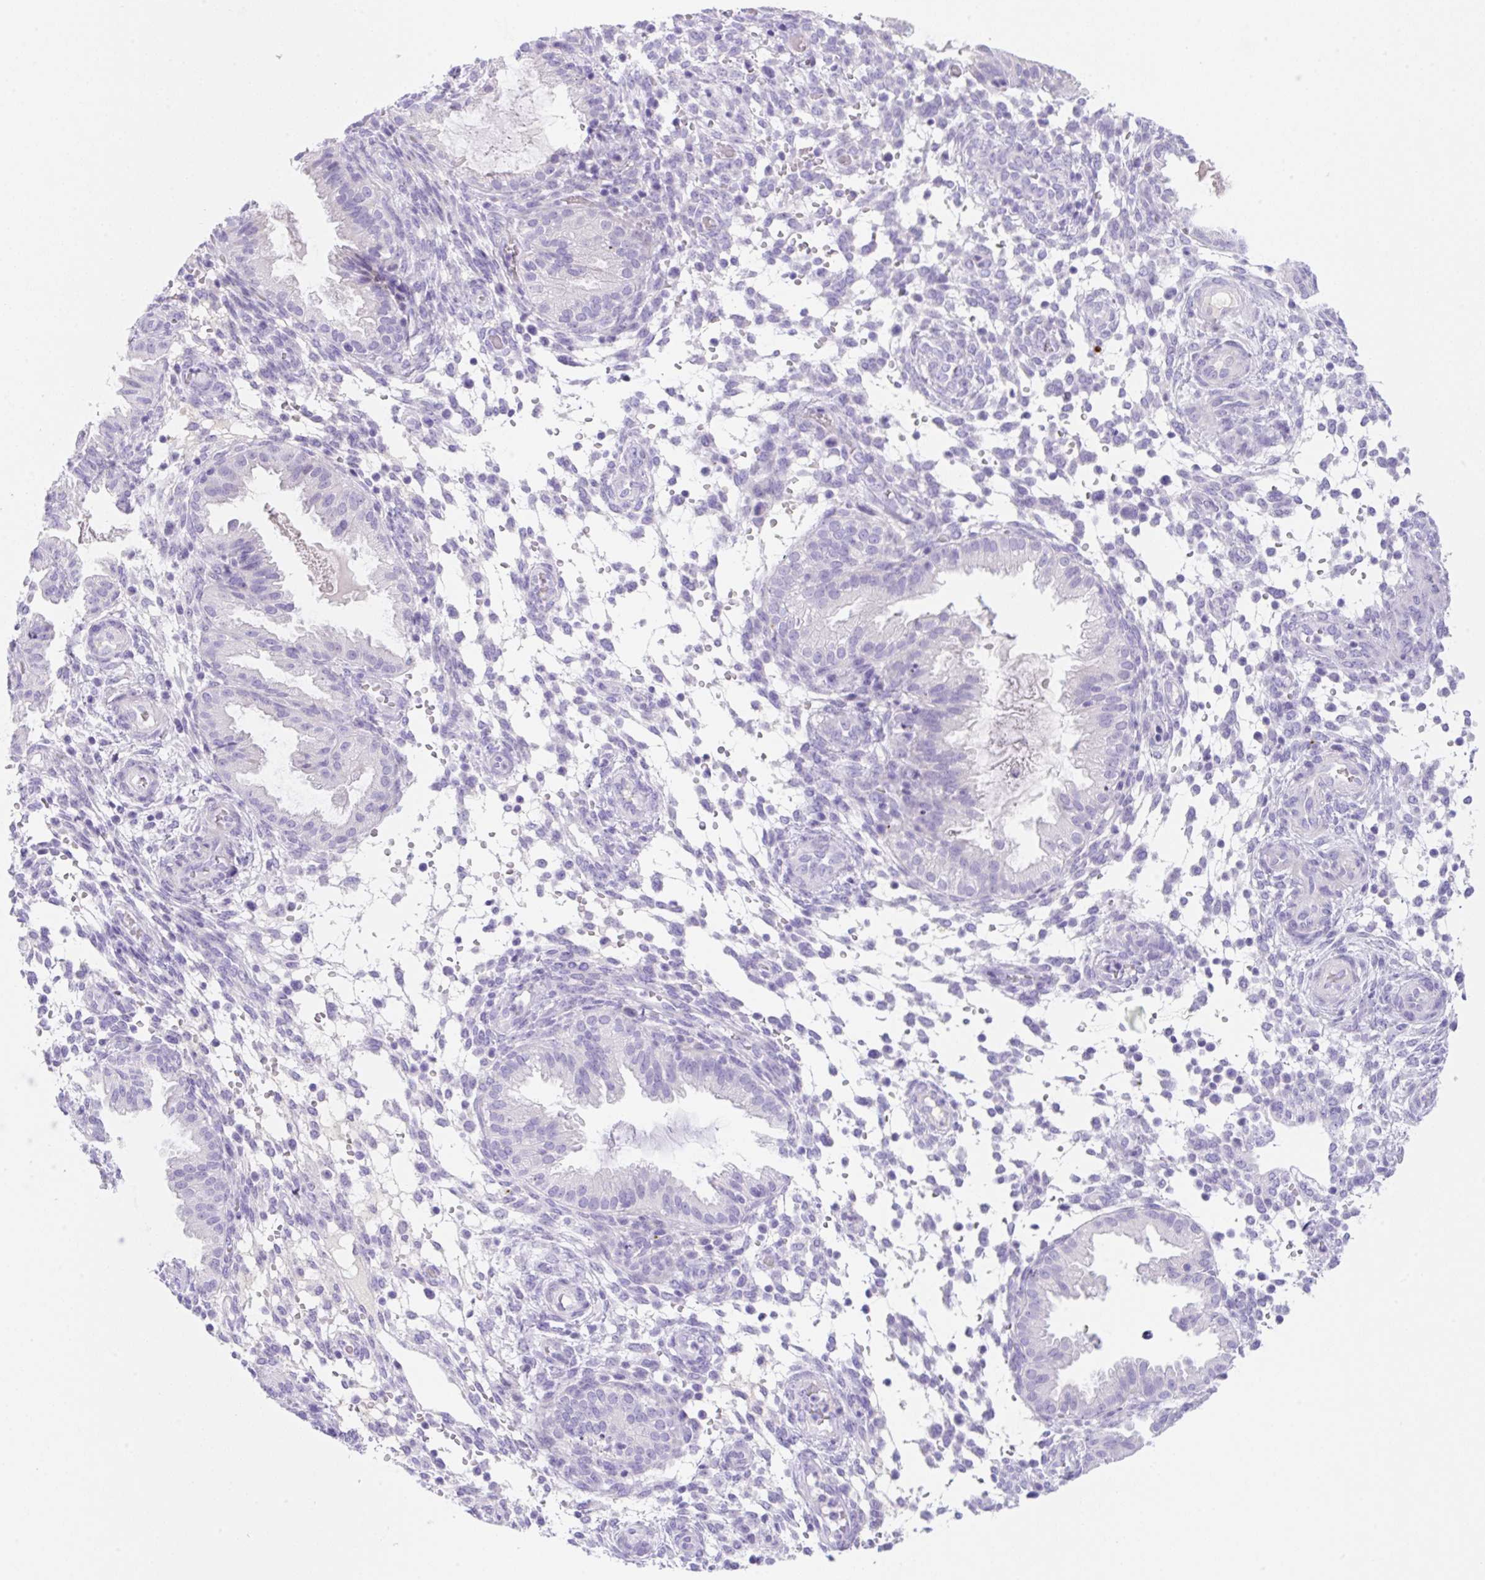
{"staining": {"intensity": "negative", "quantity": "none", "location": "none"}, "tissue": "endometrium", "cell_type": "Cells in endometrial stroma", "image_type": "normal", "snomed": [{"axis": "morphology", "description": "Normal tissue, NOS"}, {"axis": "topography", "description": "Endometrium"}], "caption": "Immunohistochemistry (IHC) image of normal endometrium stained for a protein (brown), which shows no positivity in cells in endometrial stroma. (Brightfield microscopy of DAB (3,3'-diaminobenzidine) IHC at high magnification).", "gene": "KLK8", "patient": {"sex": "female", "age": 33}}